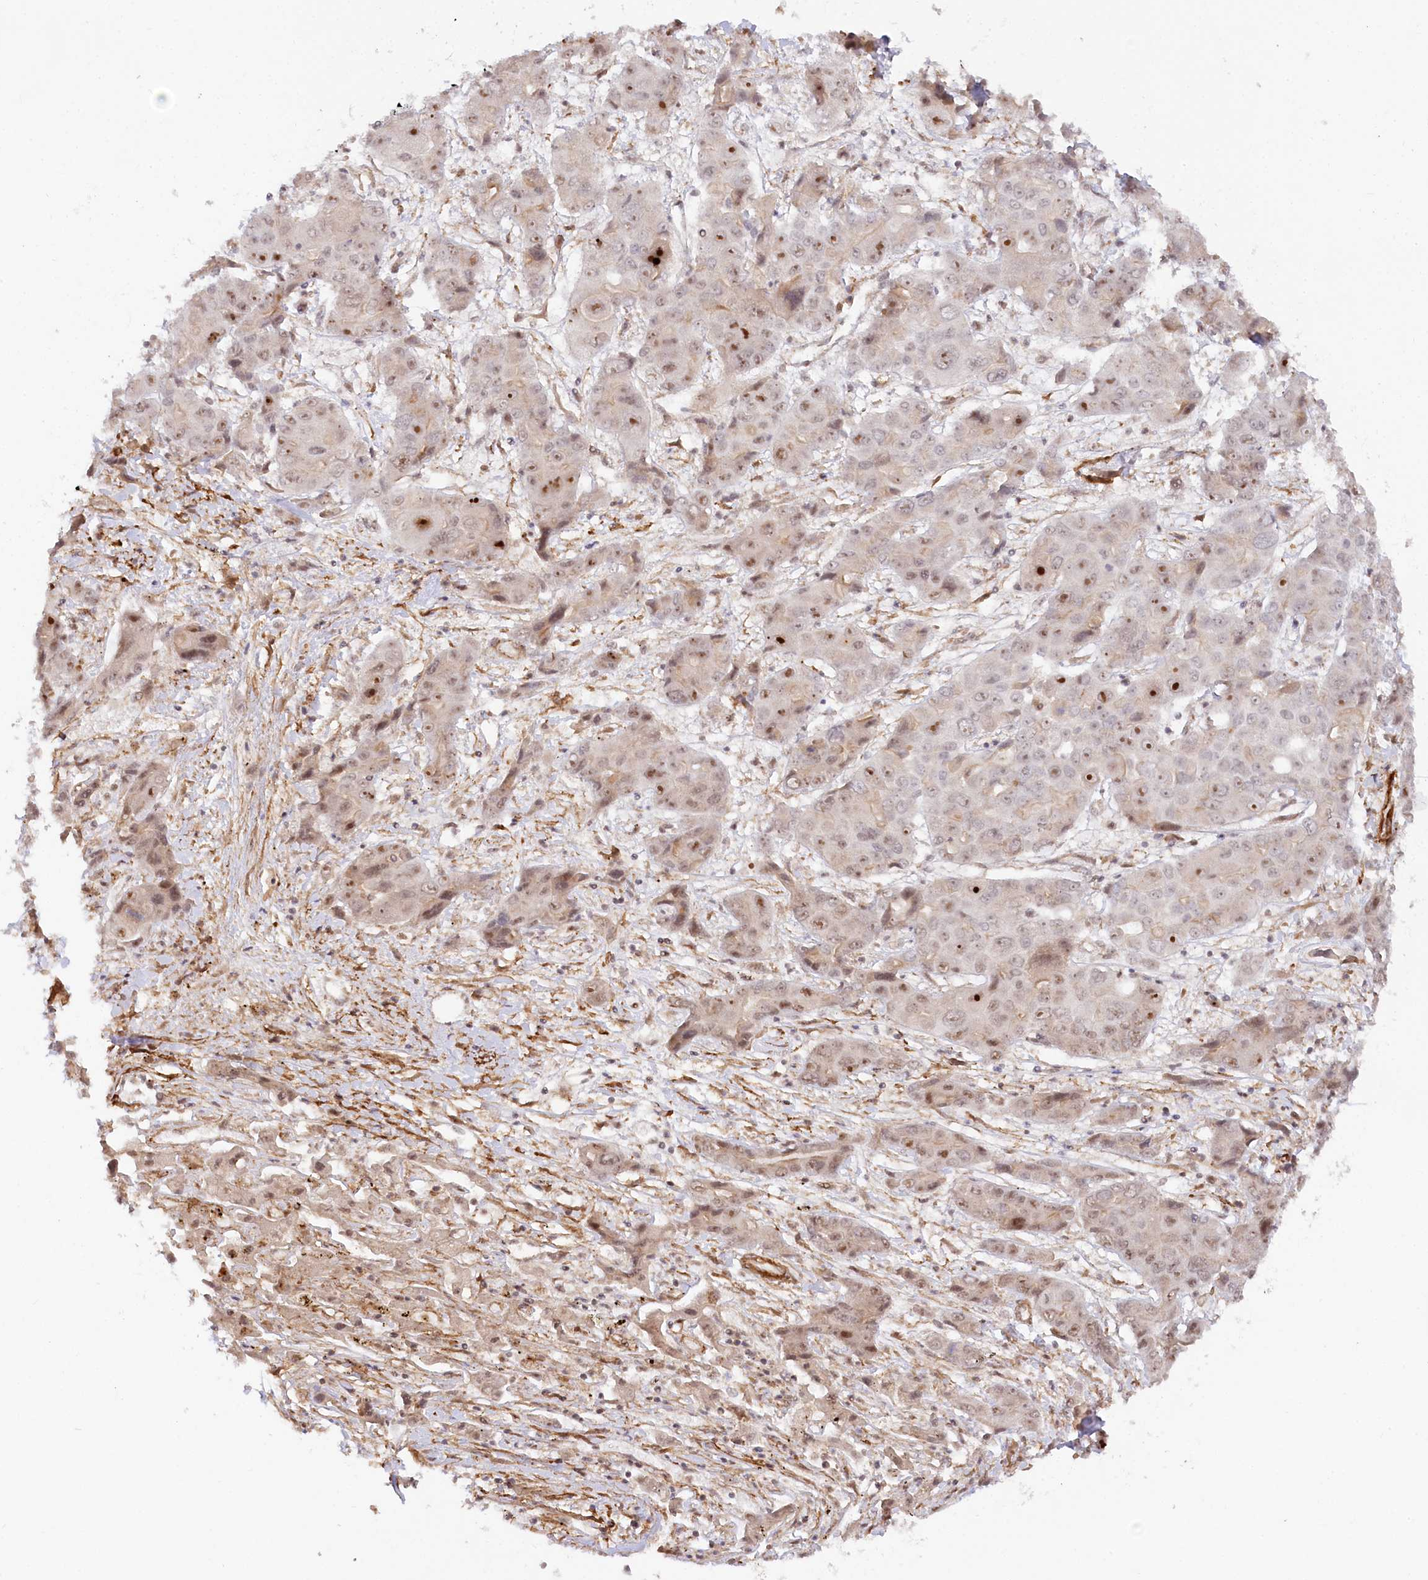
{"staining": {"intensity": "moderate", "quantity": "<25%", "location": "nuclear"}, "tissue": "liver cancer", "cell_type": "Tumor cells", "image_type": "cancer", "snomed": [{"axis": "morphology", "description": "Cholangiocarcinoma"}, {"axis": "topography", "description": "Liver"}], "caption": "A high-resolution histopathology image shows immunohistochemistry staining of liver cancer, which displays moderate nuclear expression in about <25% of tumor cells. The staining is performed using DAB (3,3'-diaminobenzidine) brown chromogen to label protein expression. The nuclei are counter-stained blue using hematoxylin.", "gene": "GNL3L", "patient": {"sex": "male", "age": 67}}